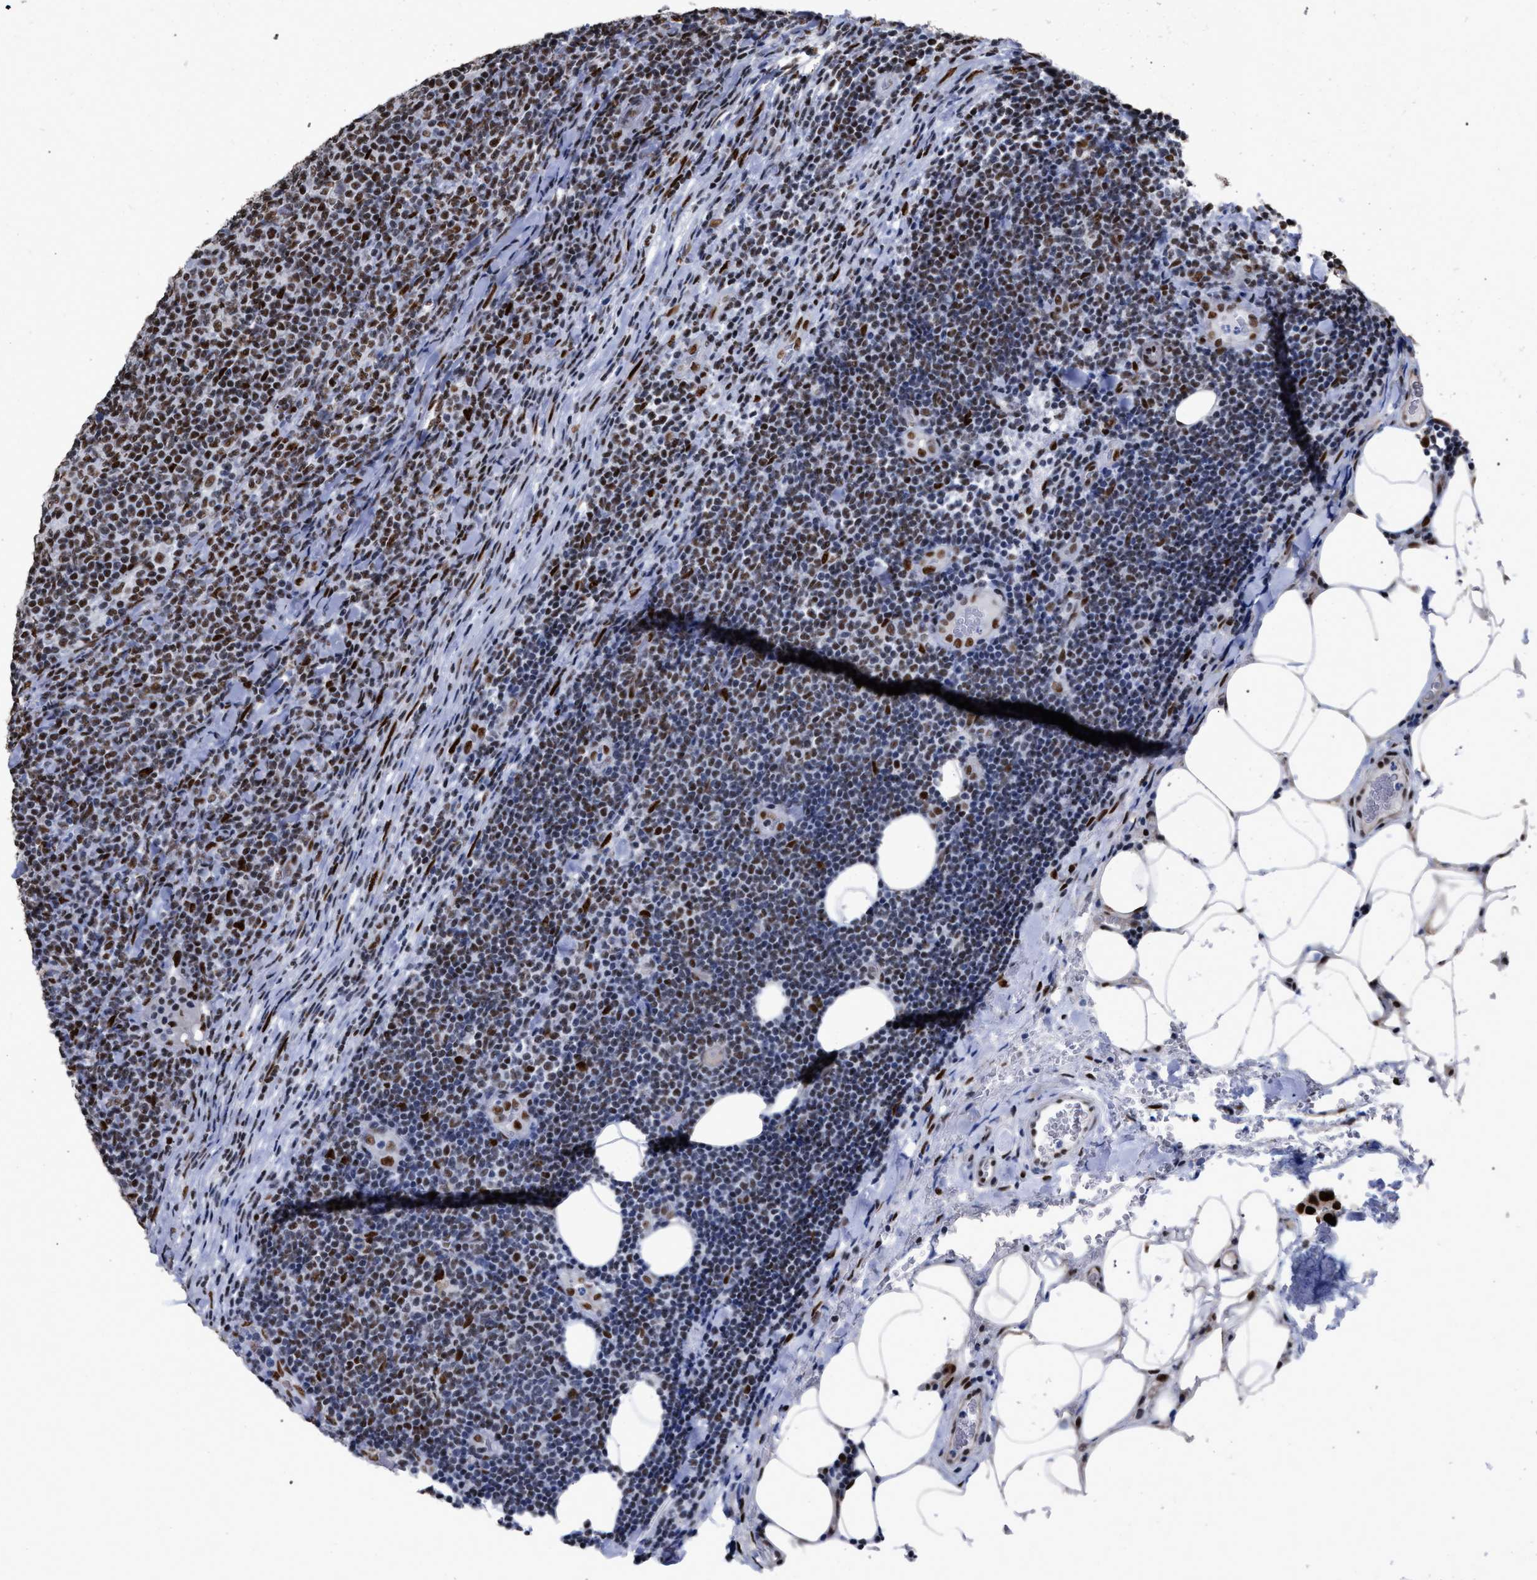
{"staining": {"intensity": "moderate", "quantity": "25%-75%", "location": "nuclear"}, "tissue": "lymphoma", "cell_type": "Tumor cells", "image_type": "cancer", "snomed": [{"axis": "morphology", "description": "Malignant lymphoma, non-Hodgkin's type, Low grade"}, {"axis": "topography", "description": "Lymph node"}], "caption": "Lymphoma was stained to show a protein in brown. There is medium levels of moderate nuclear expression in about 25%-75% of tumor cells.", "gene": "TP53BP1", "patient": {"sex": "male", "age": 66}}